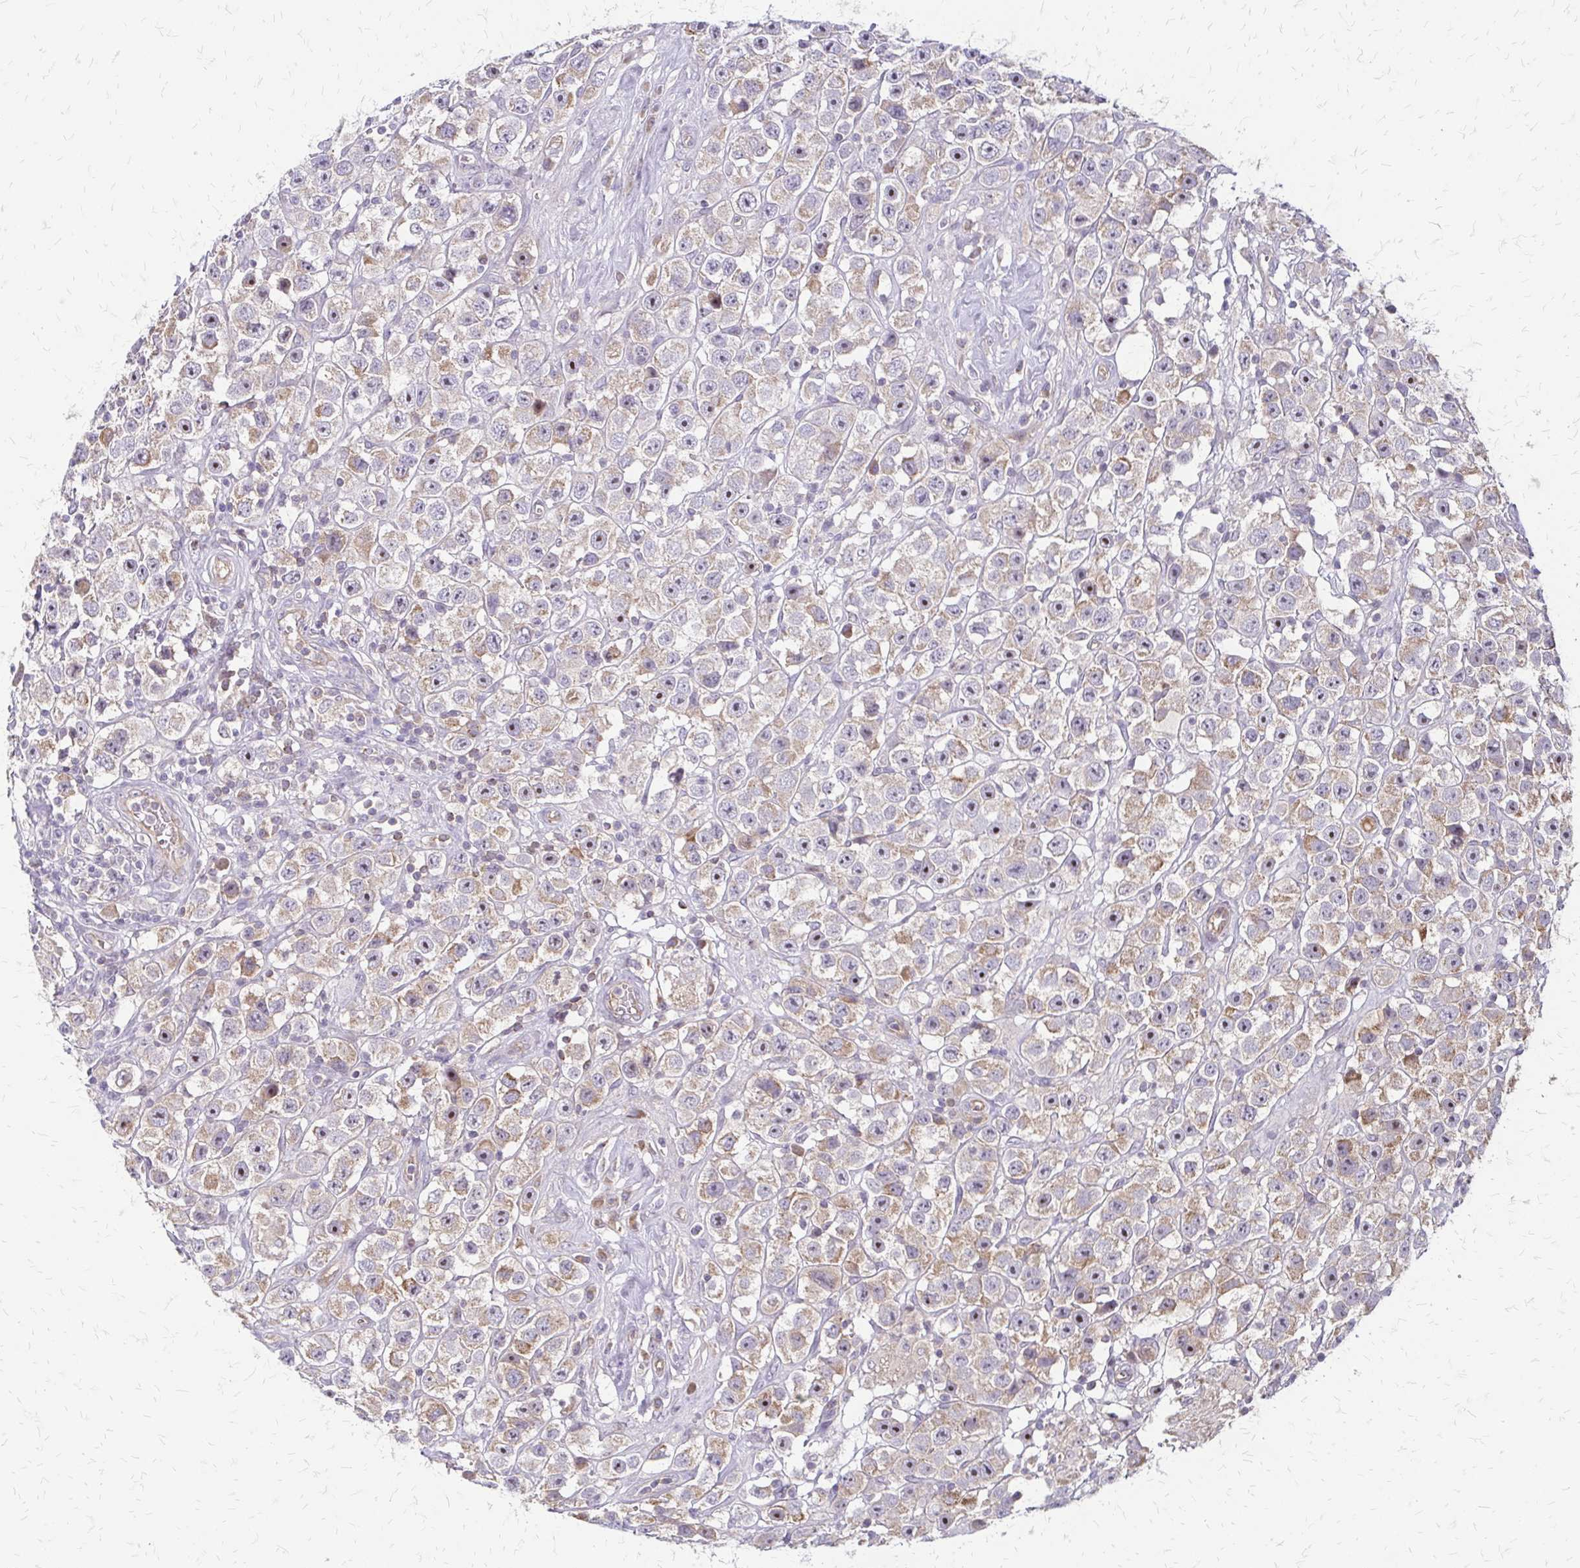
{"staining": {"intensity": "weak", "quantity": ">75%", "location": "cytoplasmic/membranous,nuclear"}, "tissue": "testis cancer", "cell_type": "Tumor cells", "image_type": "cancer", "snomed": [{"axis": "morphology", "description": "Seminoma, NOS"}, {"axis": "topography", "description": "Testis"}], "caption": "Testis cancer (seminoma) was stained to show a protein in brown. There is low levels of weak cytoplasmic/membranous and nuclear positivity in approximately >75% of tumor cells. (DAB = brown stain, brightfield microscopy at high magnification).", "gene": "ZNF383", "patient": {"sex": "male", "age": 45}}